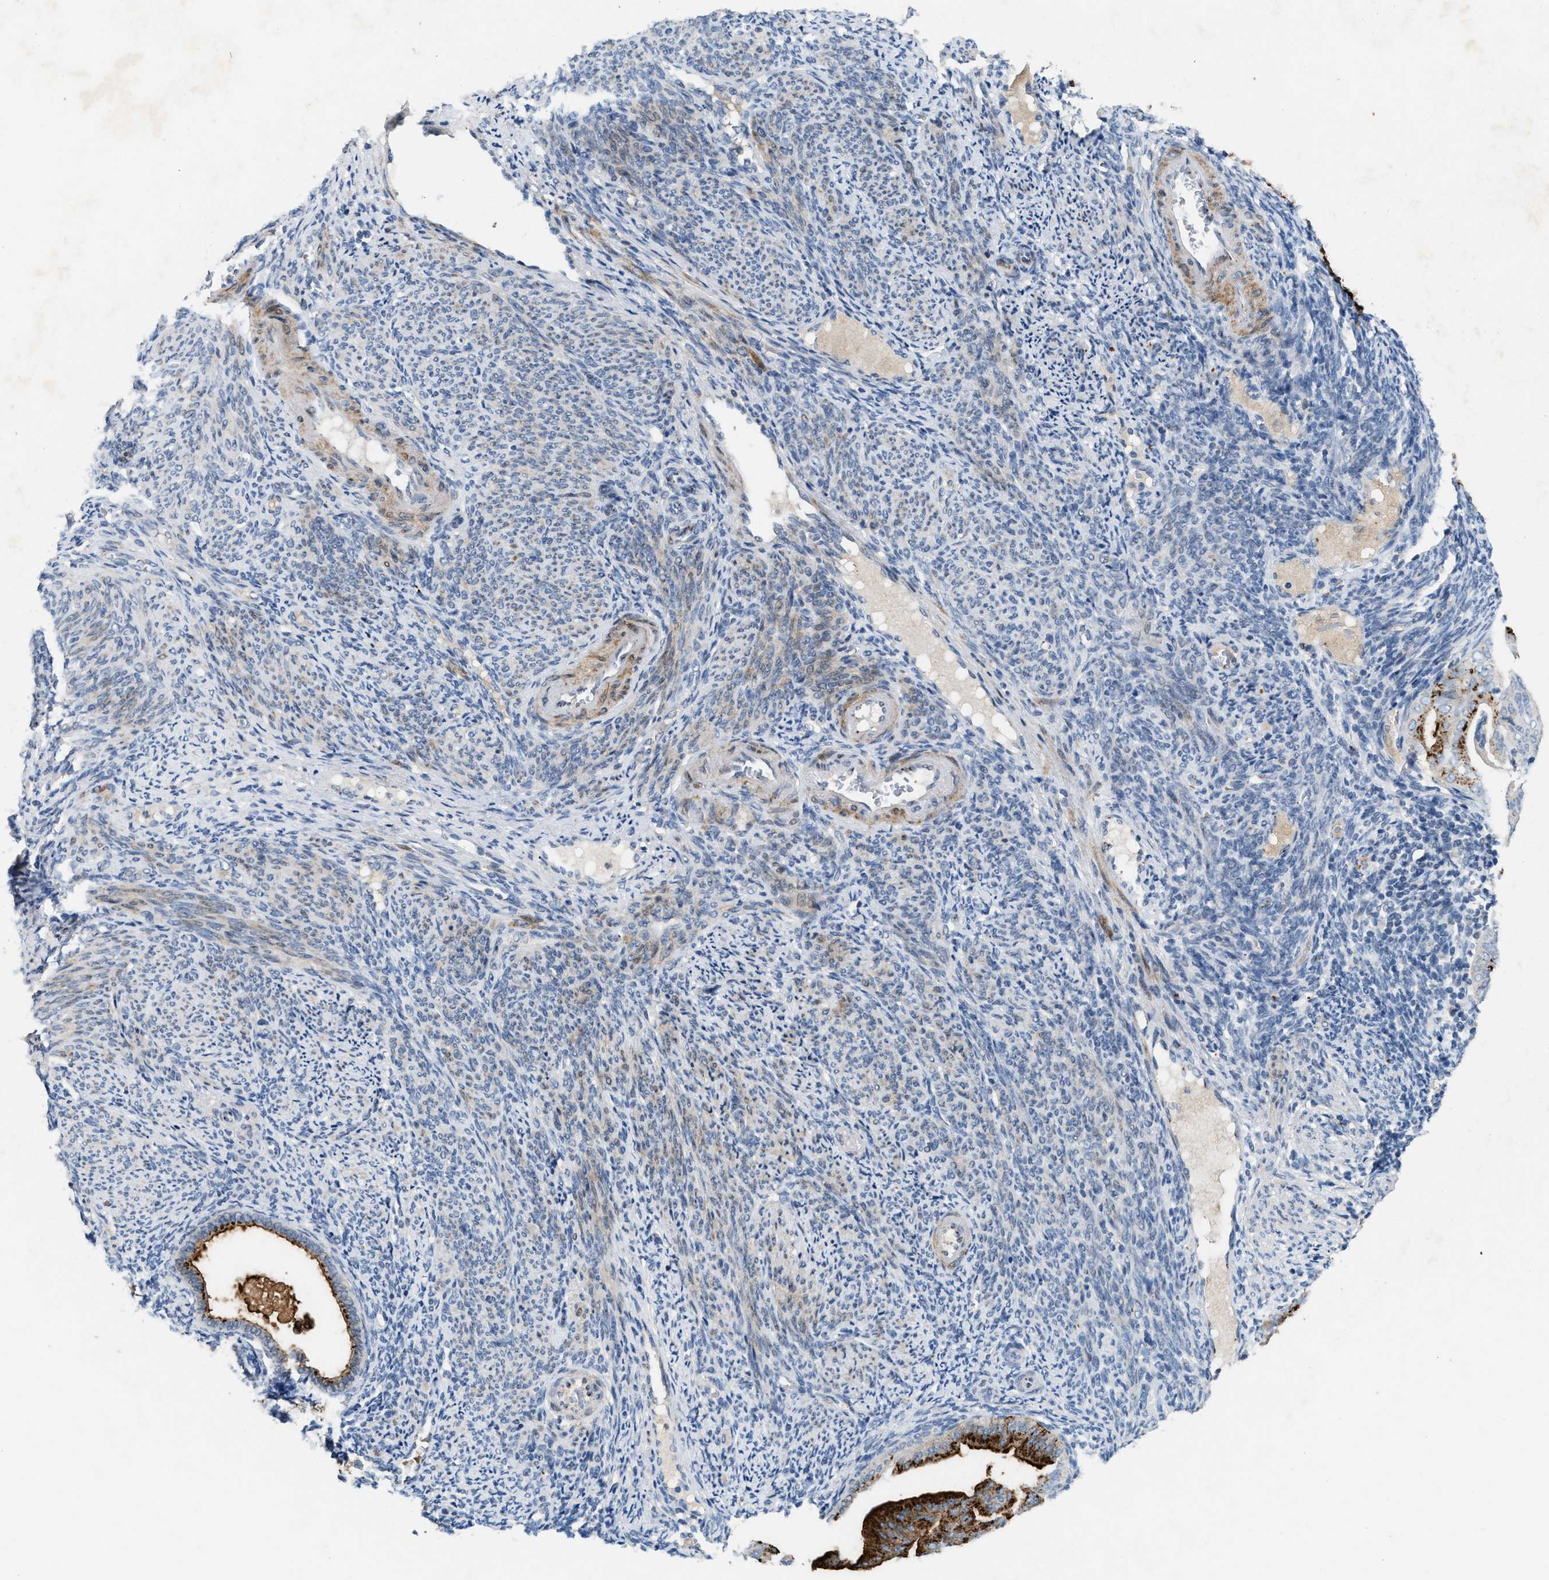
{"staining": {"intensity": "strong", "quantity": ">75%", "location": "cytoplasmic/membranous"}, "tissue": "endometrial cancer", "cell_type": "Tumor cells", "image_type": "cancer", "snomed": [{"axis": "morphology", "description": "Adenocarcinoma, NOS"}, {"axis": "topography", "description": "Endometrium"}], "caption": "Adenocarcinoma (endometrial) was stained to show a protein in brown. There is high levels of strong cytoplasmic/membranous staining in about >75% of tumor cells.", "gene": "SLC5A5", "patient": {"sex": "female", "age": 58}}